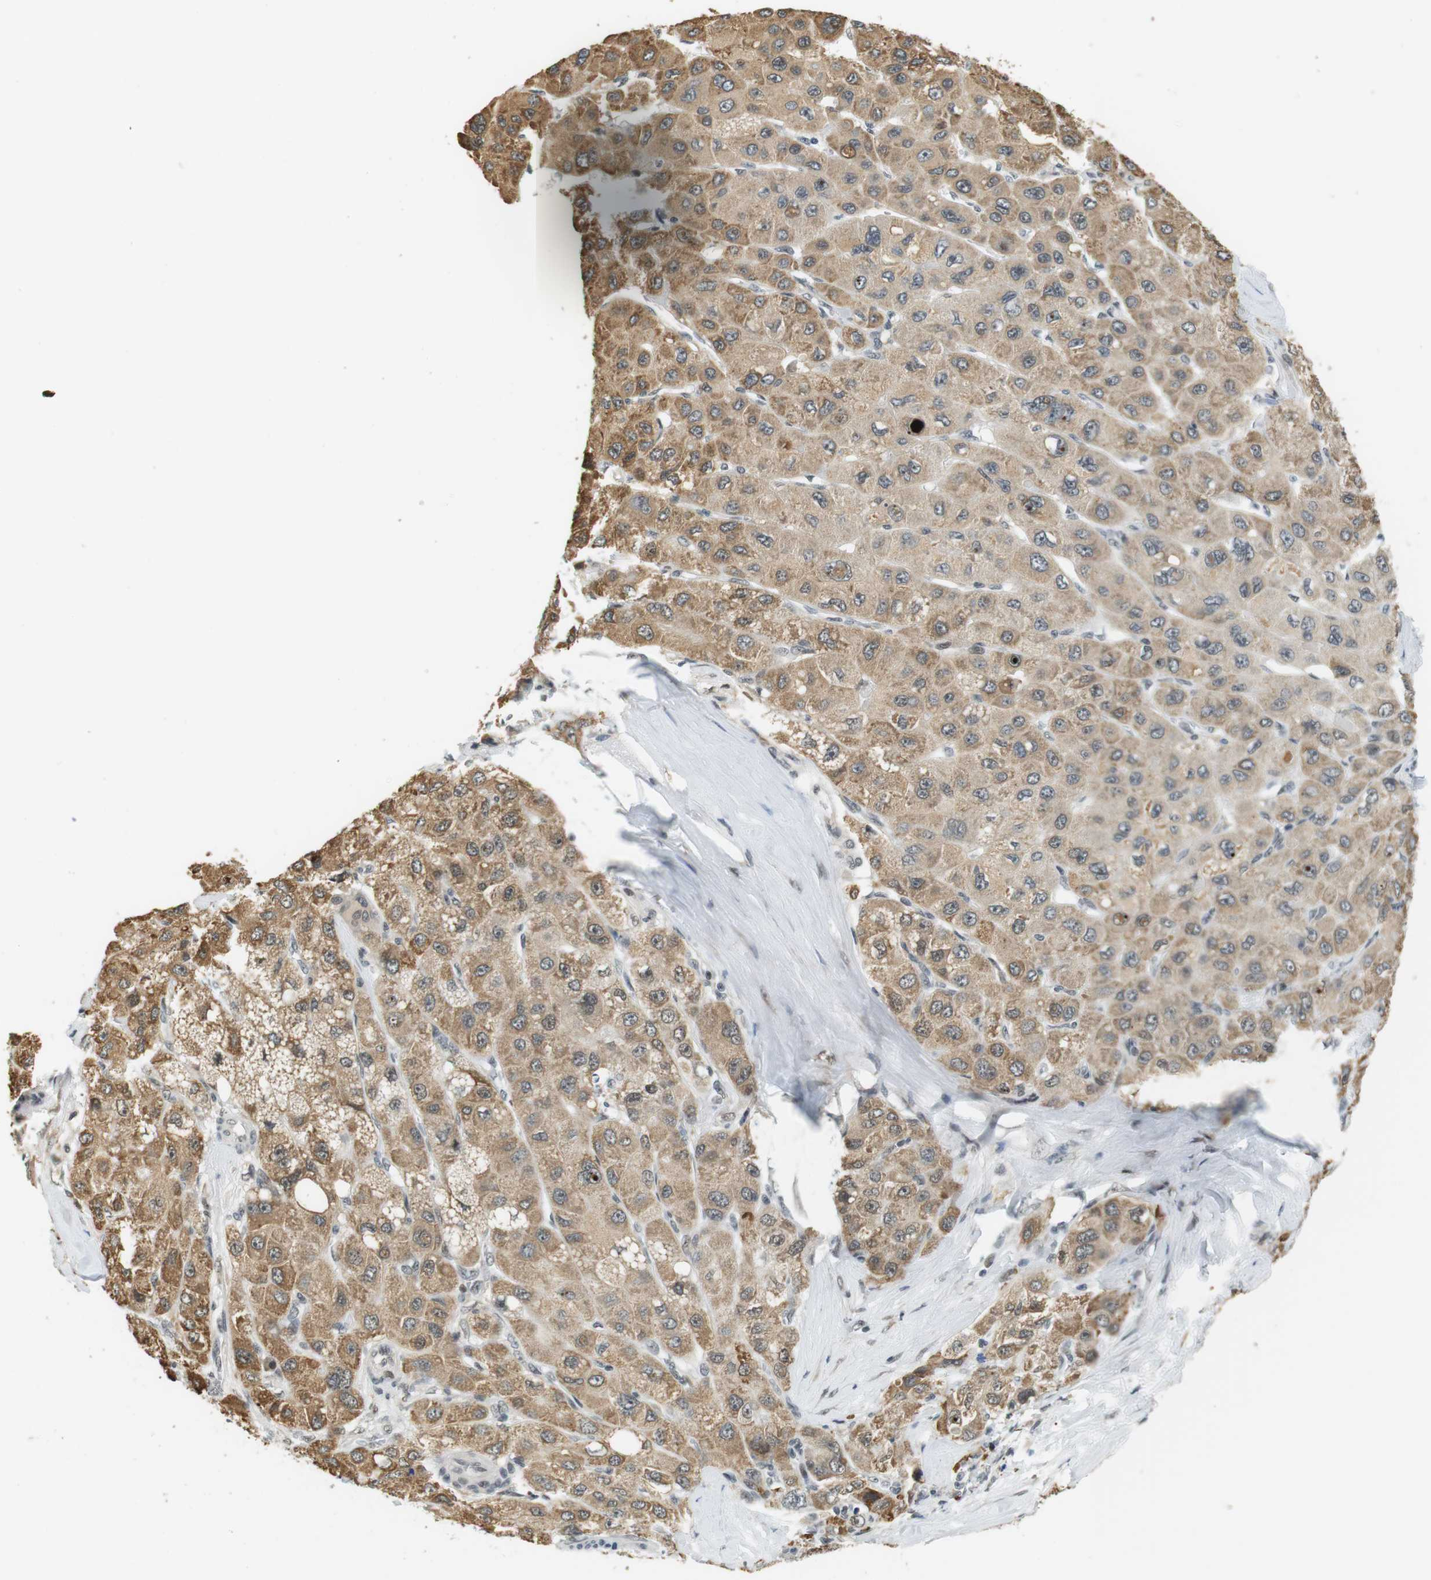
{"staining": {"intensity": "moderate", "quantity": ">75%", "location": "cytoplasmic/membranous,nuclear"}, "tissue": "liver cancer", "cell_type": "Tumor cells", "image_type": "cancer", "snomed": [{"axis": "morphology", "description": "Carcinoma, Hepatocellular, NOS"}, {"axis": "topography", "description": "Liver"}], "caption": "Liver cancer stained with a protein marker demonstrates moderate staining in tumor cells.", "gene": "RNF38", "patient": {"sex": "male", "age": 80}}